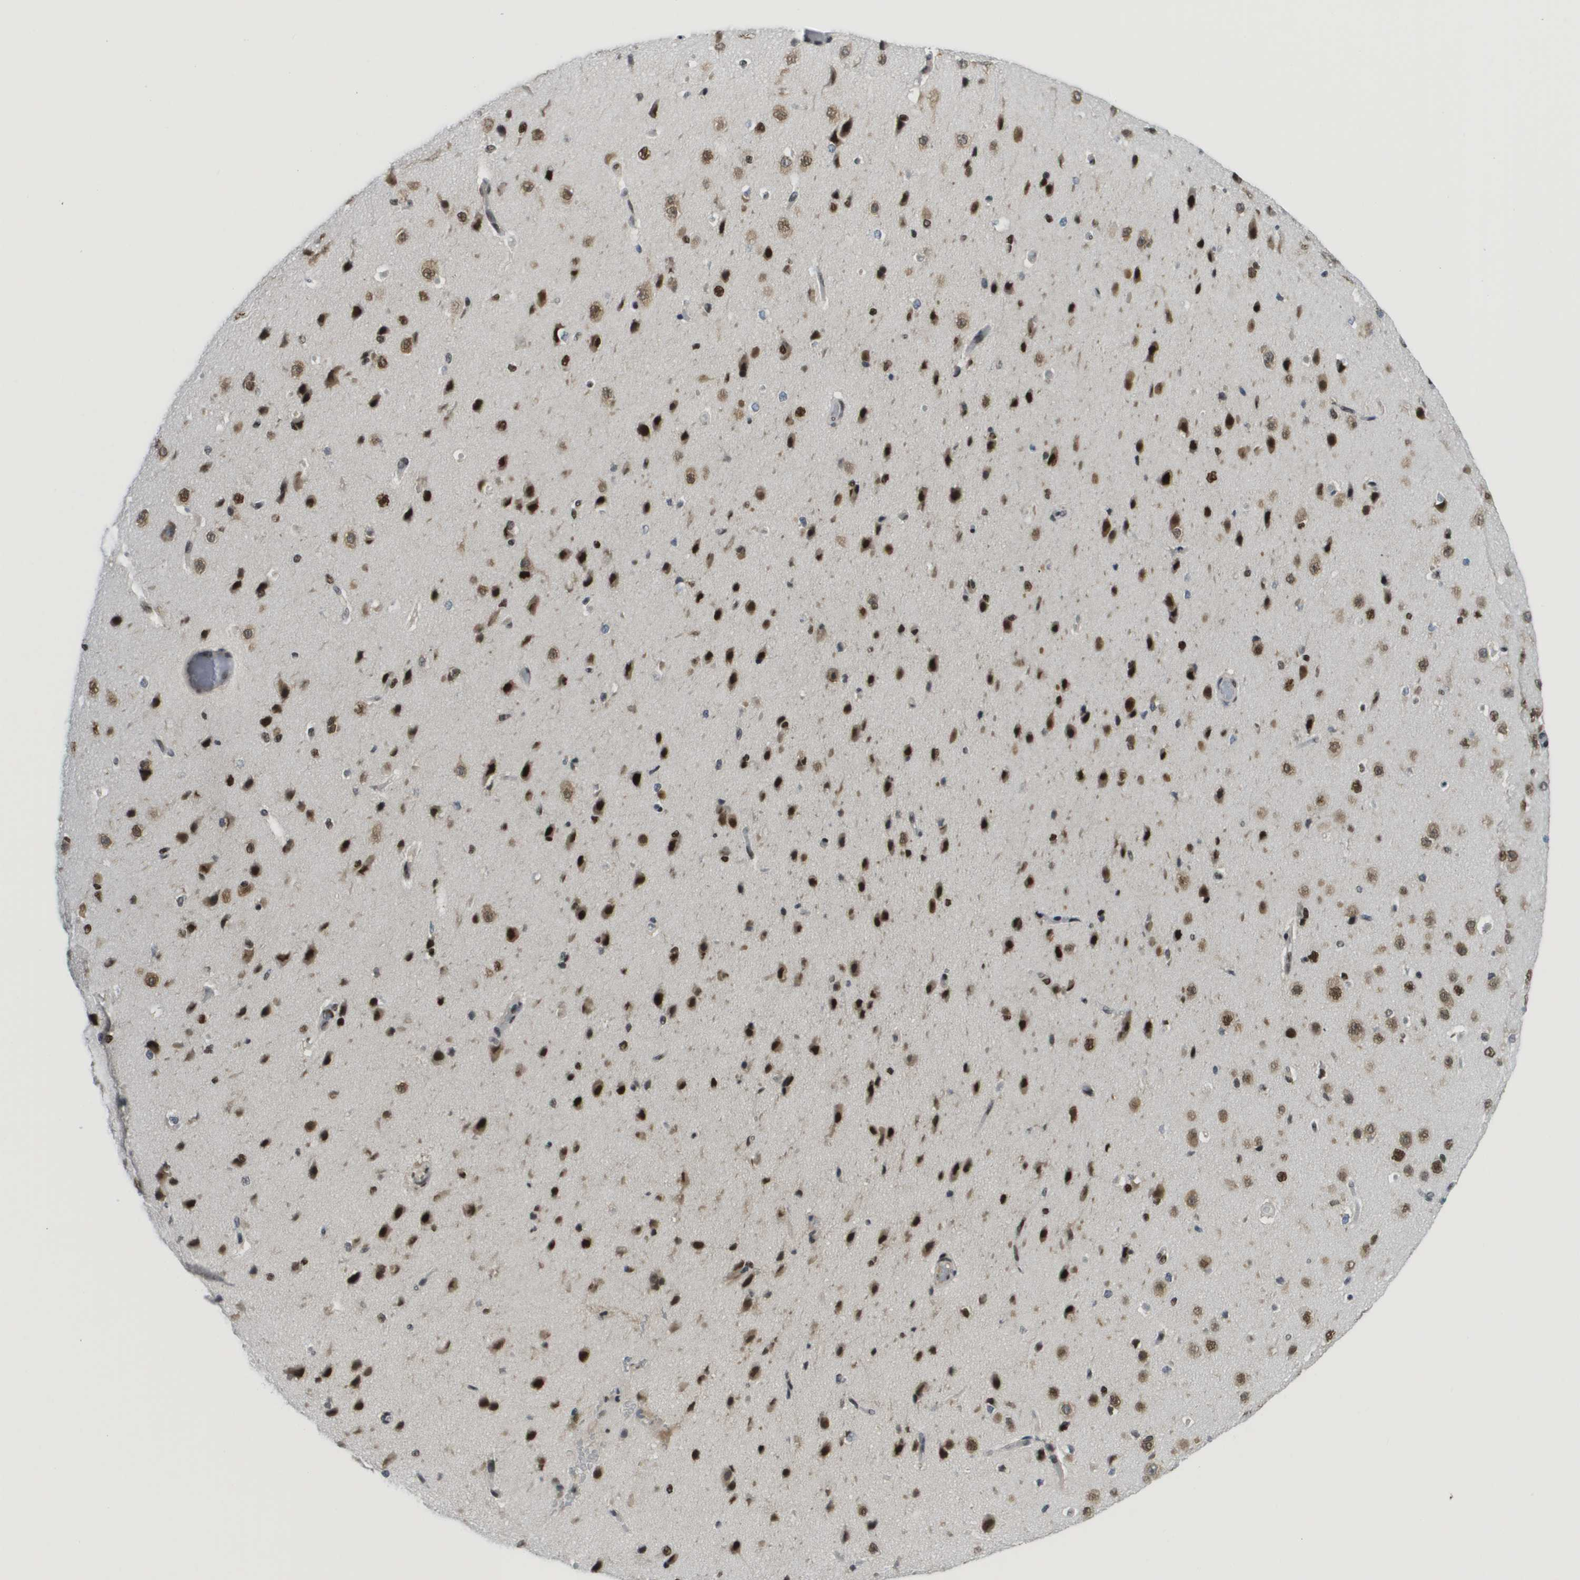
{"staining": {"intensity": "moderate", "quantity": ">75%", "location": "nuclear"}, "tissue": "cerebral cortex", "cell_type": "Endothelial cells", "image_type": "normal", "snomed": [{"axis": "morphology", "description": "Normal tissue, NOS"}, {"axis": "morphology", "description": "Developmental malformation"}, {"axis": "topography", "description": "Cerebral cortex"}], "caption": "Immunohistochemical staining of normal human cerebral cortex demonstrates >75% levels of moderate nuclear protein positivity in approximately >75% of endothelial cells.", "gene": "SMARCAD1", "patient": {"sex": "female", "age": 30}}